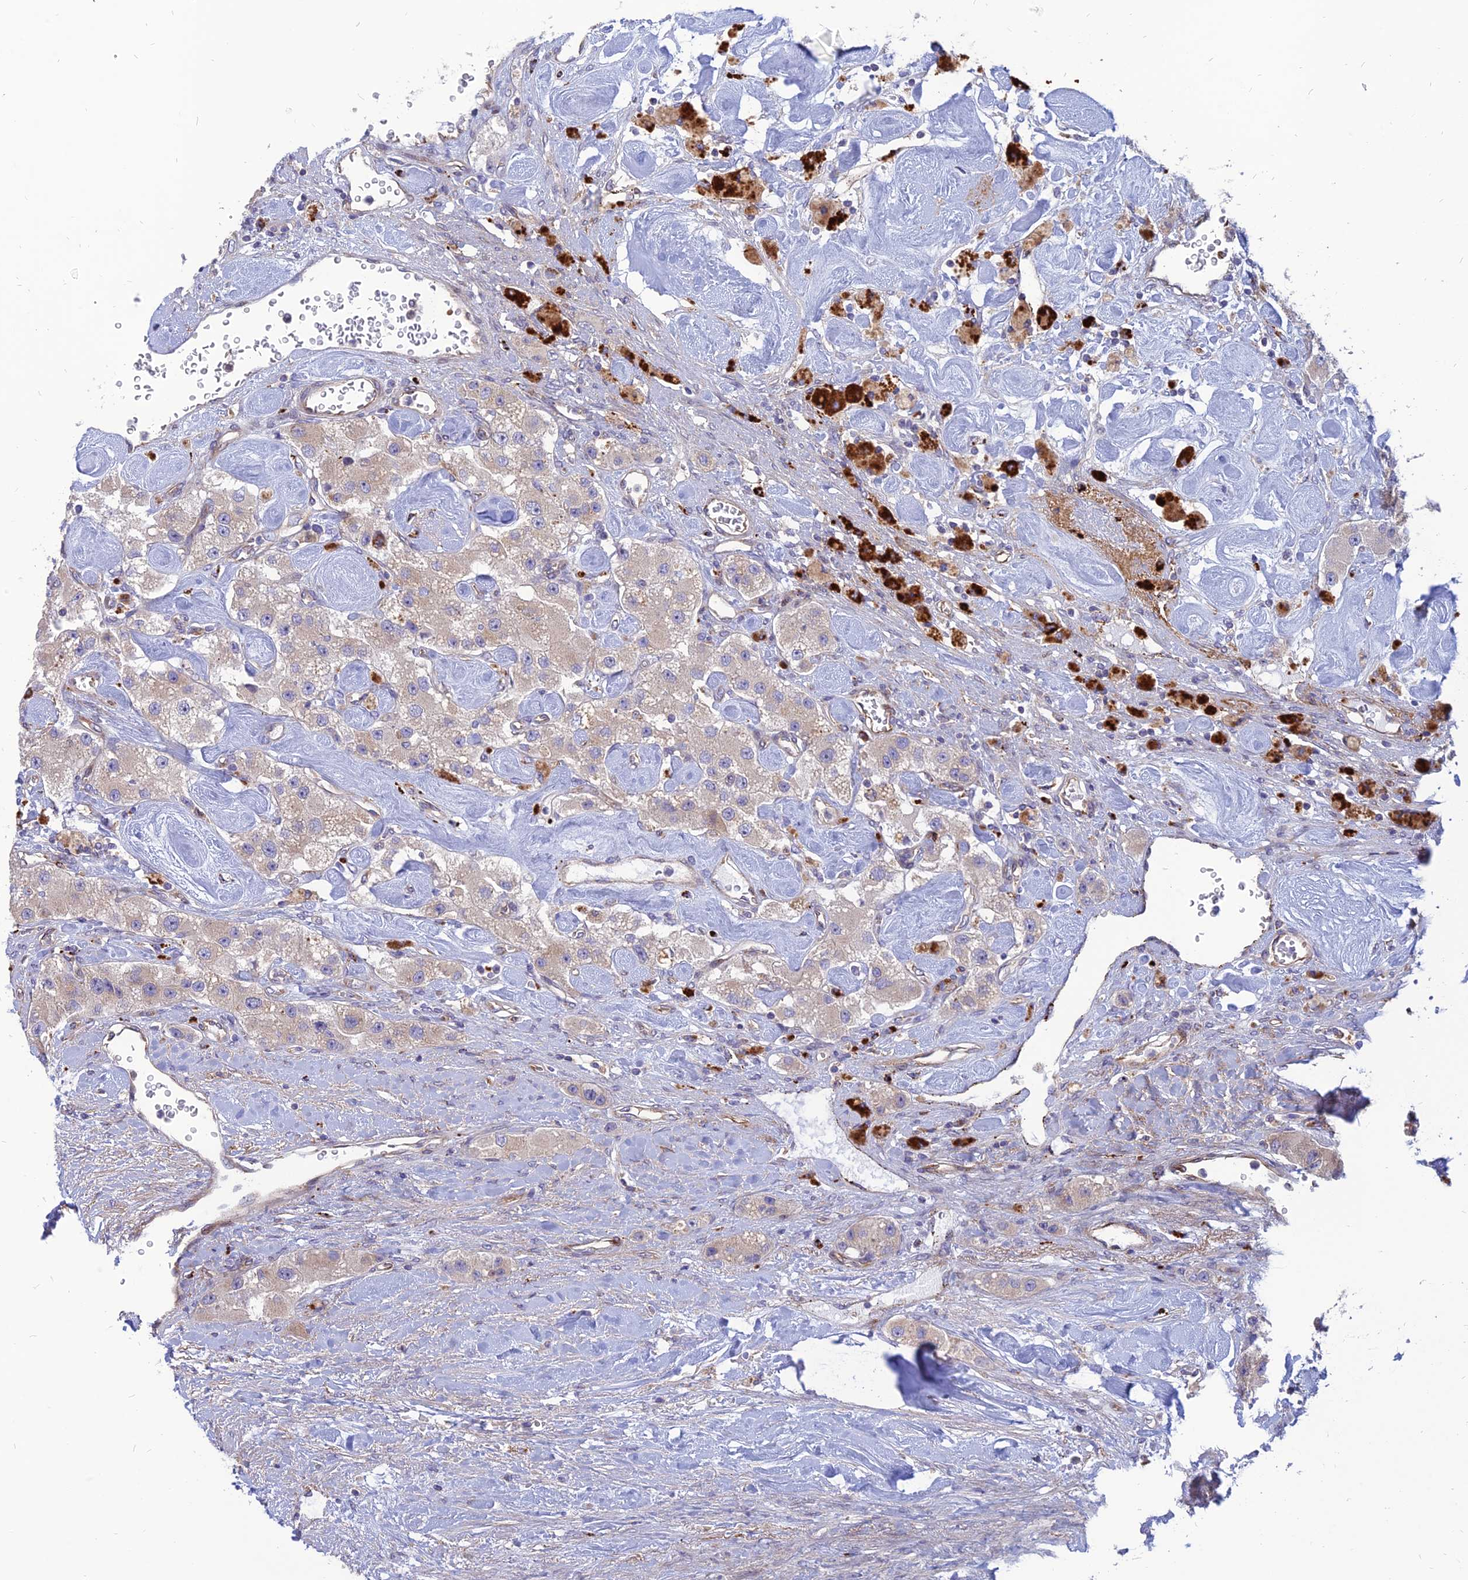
{"staining": {"intensity": "weak", "quantity": "<25%", "location": "cytoplasmic/membranous"}, "tissue": "carcinoid", "cell_type": "Tumor cells", "image_type": "cancer", "snomed": [{"axis": "morphology", "description": "Carcinoid, malignant, NOS"}, {"axis": "topography", "description": "Pancreas"}], "caption": "IHC histopathology image of neoplastic tissue: human carcinoid stained with DAB reveals no significant protein expression in tumor cells.", "gene": "PHKA2", "patient": {"sex": "male", "age": 41}}